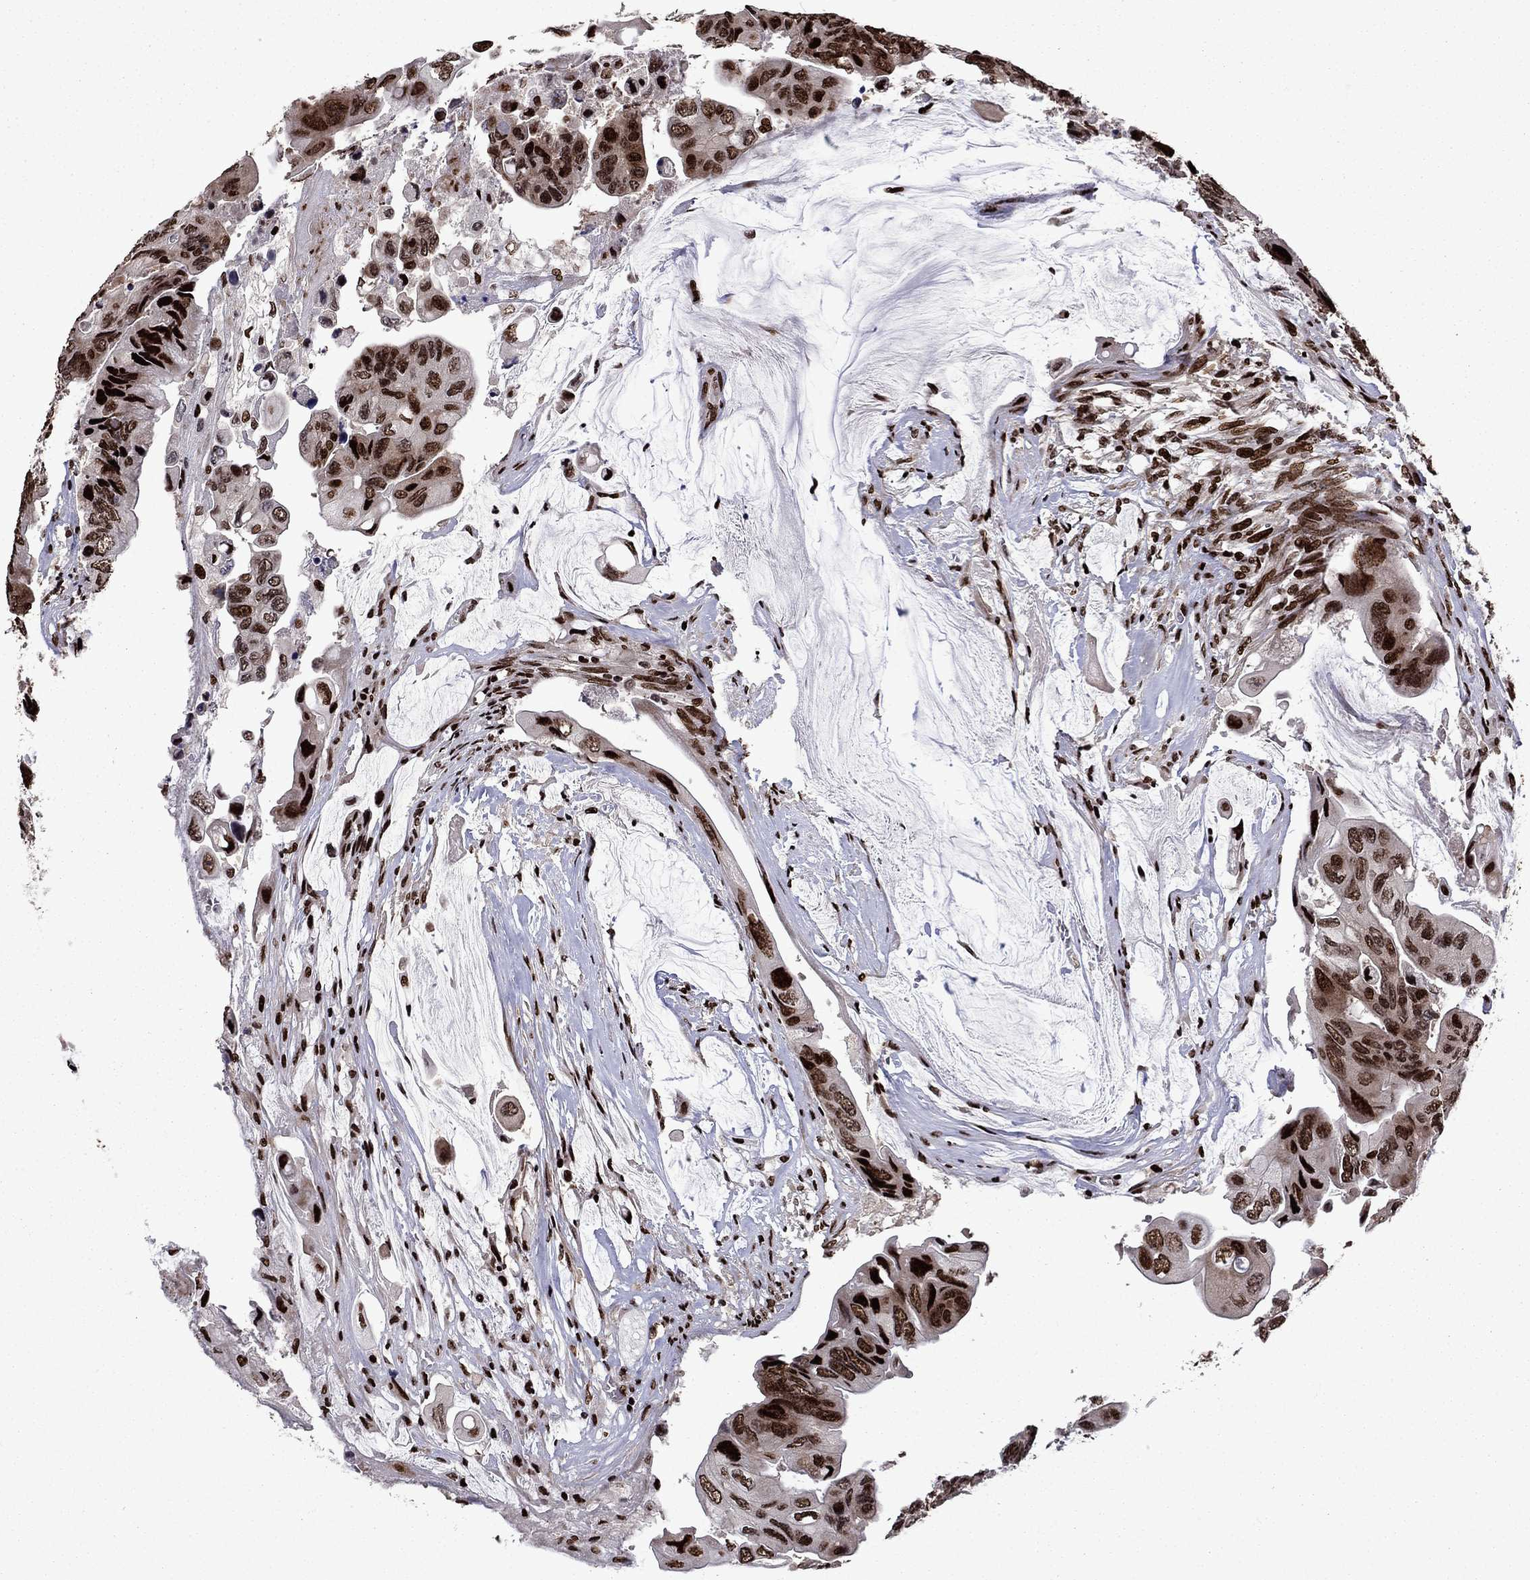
{"staining": {"intensity": "strong", "quantity": ">75%", "location": "nuclear"}, "tissue": "colorectal cancer", "cell_type": "Tumor cells", "image_type": "cancer", "snomed": [{"axis": "morphology", "description": "Adenocarcinoma, NOS"}, {"axis": "topography", "description": "Rectum"}], "caption": "High-magnification brightfield microscopy of colorectal adenocarcinoma stained with DAB (brown) and counterstained with hematoxylin (blue). tumor cells exhibit strong nuclear staining is present in about>75% of cells.", "gene": "LIMK1", "patient": {"sex": "male", "age": 63}}